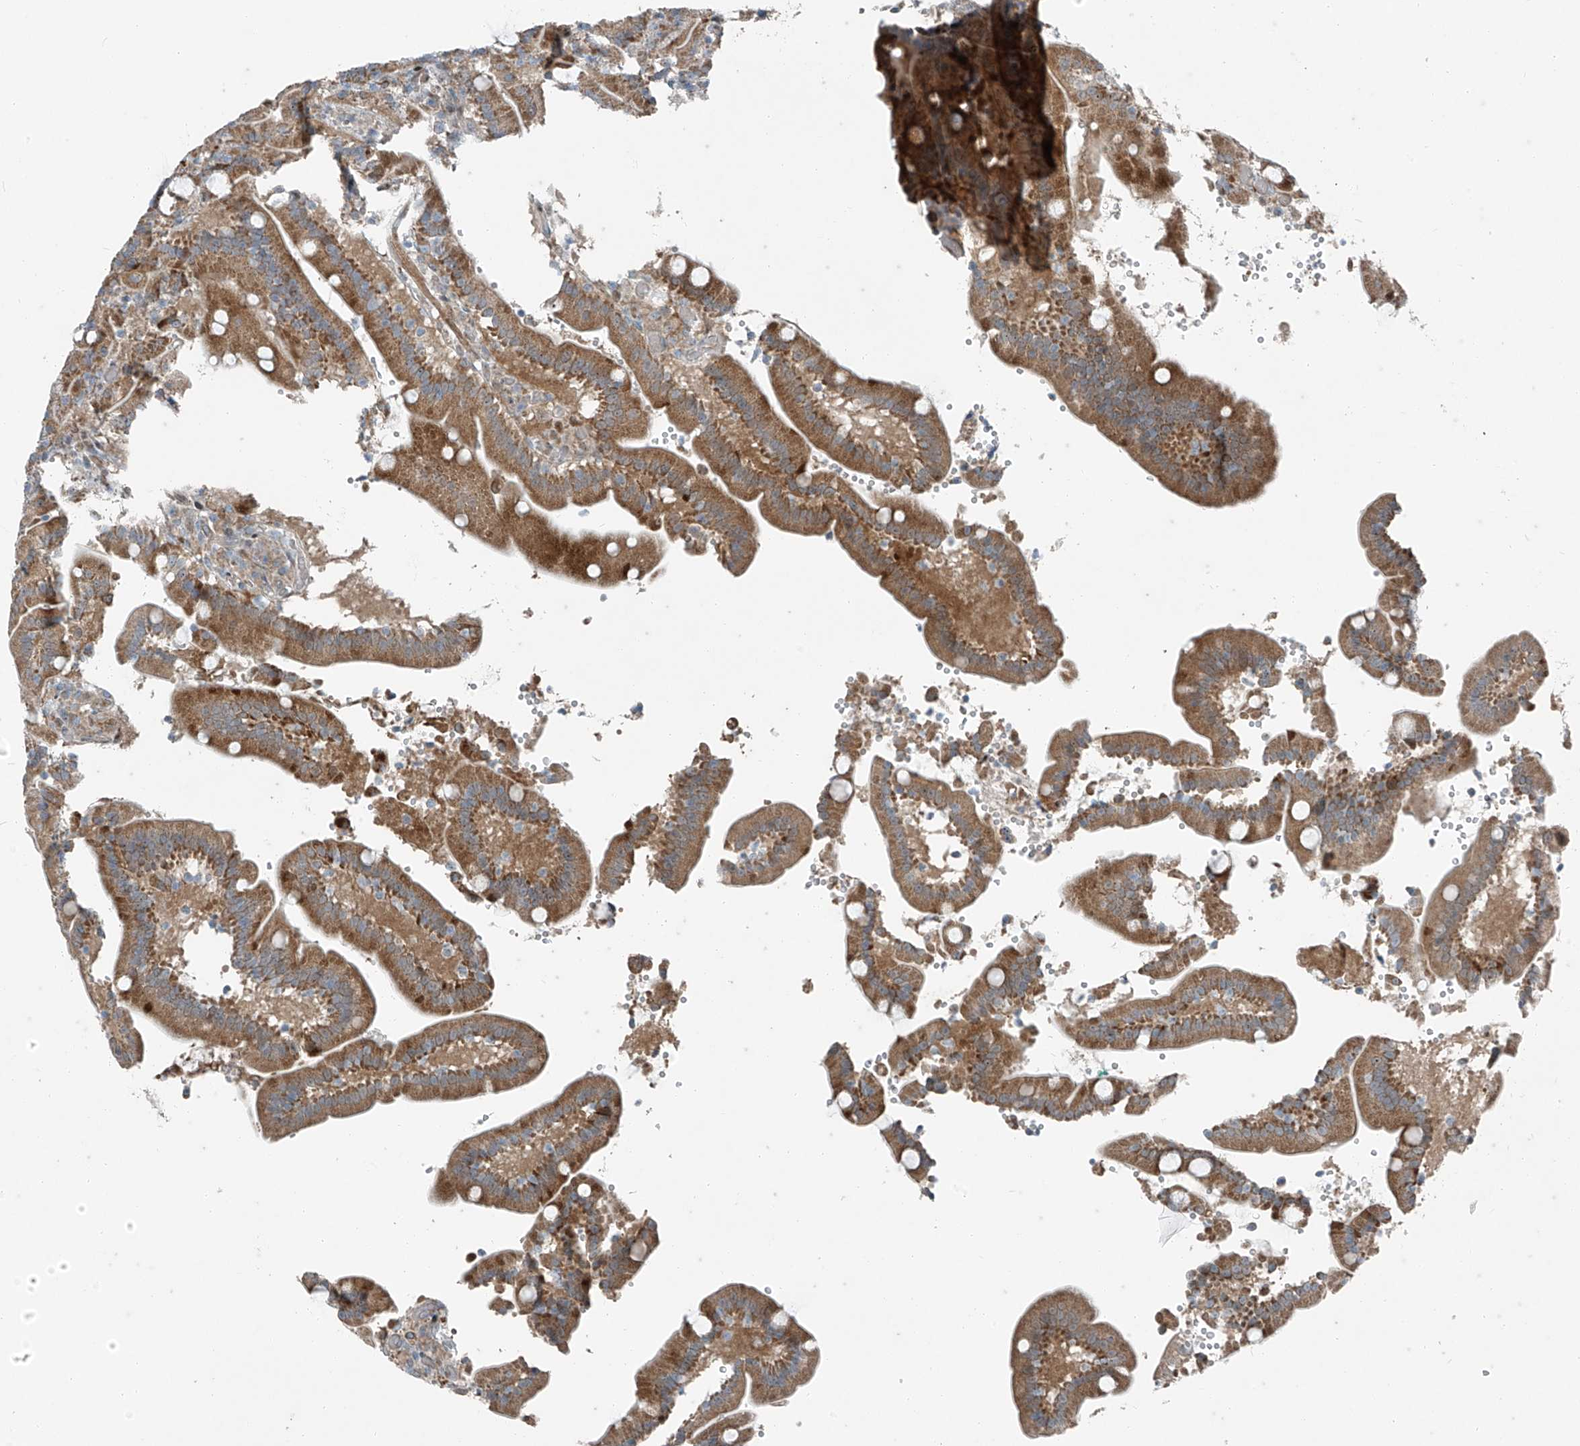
{"staining": {"intensity": "moderate", "quantity": ">75%", "location": "cytoplasmic/membranous"}, "tissue": "duodenum", "cell_type": "Glandular cells", "image_type": "normal", "snomed": [{"axis": "morphology", "description": "Normal tissue, NOS"}, {"axis": "topography", "description": "Duodenum"}], "caption": "Moderate cytoplasmic/membranous positivity is appreciated in approximately >75% of glandular cells in normal duodenum.", "gene": "PPCS", "patient": {"sex": "female", "age": 62}}